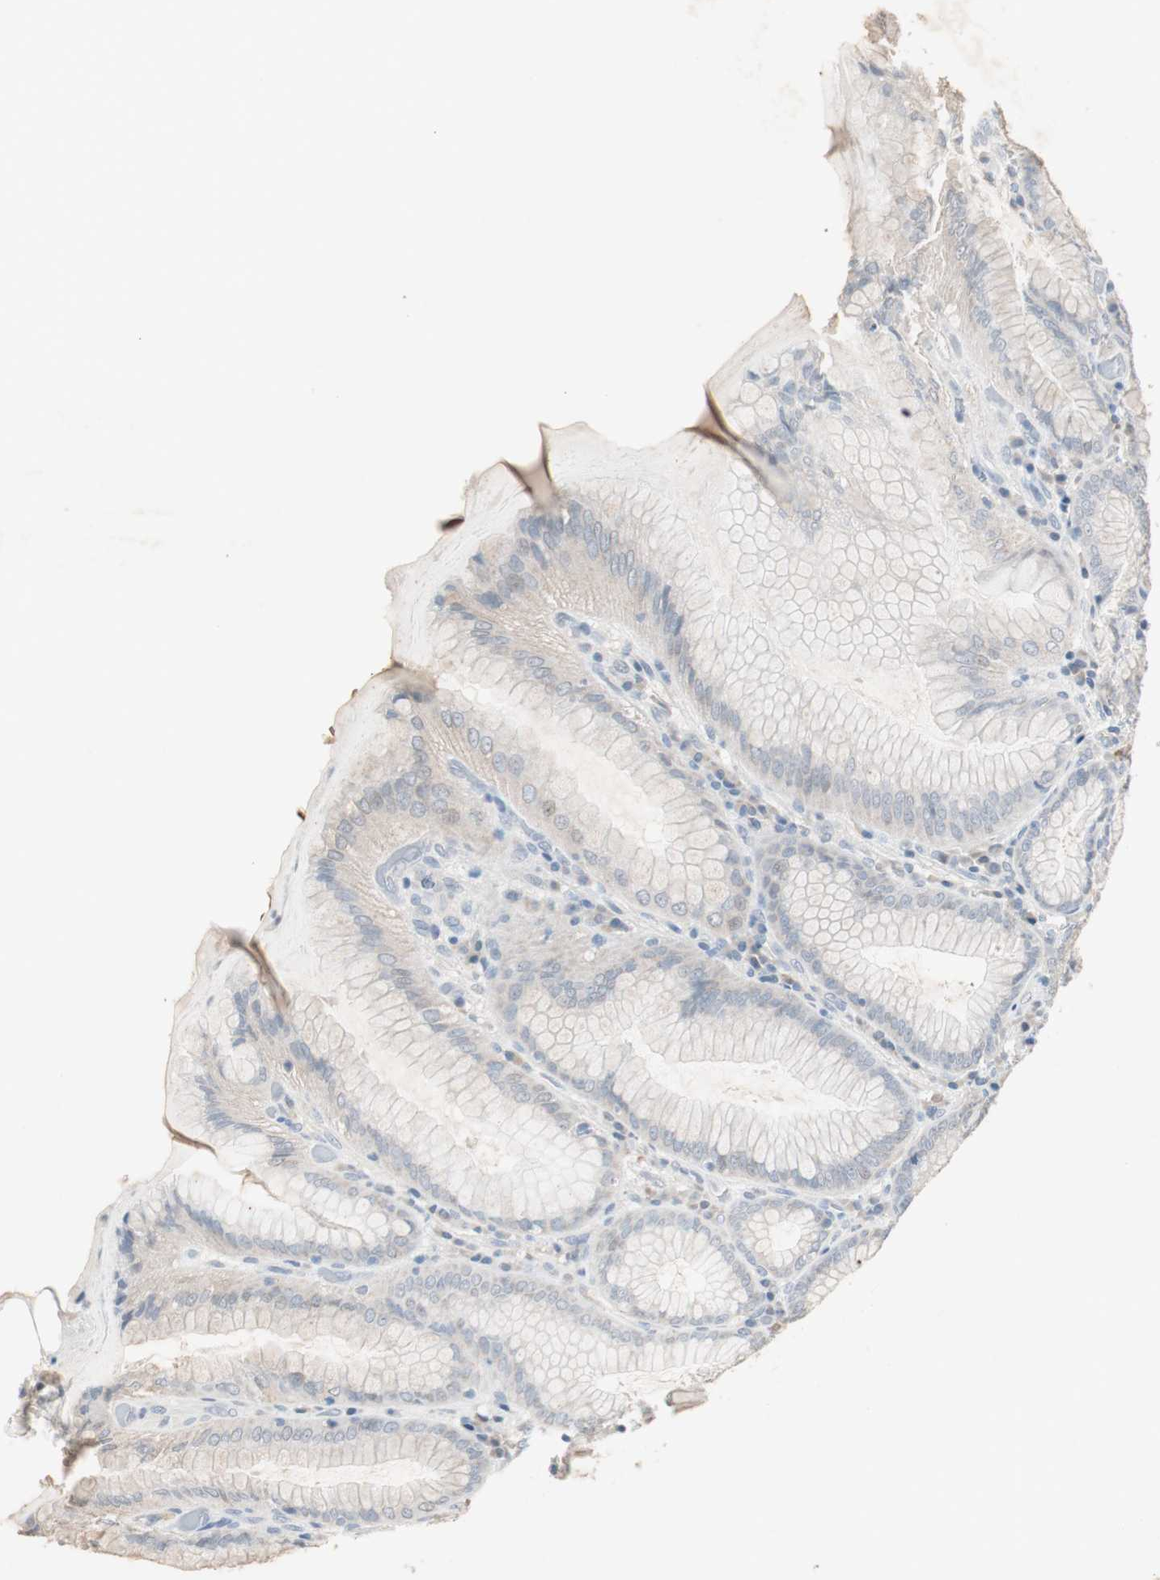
{"staining": {"intensity": "weak", "quantity": ">75%", "location": "cytoplasmic/membranous"}, "tissue": "stomach", "cell_type": "Glandular cells", "image_type": "normal", "snomed": [{"axis": "morphology", "description": "Normal tissue, NOS"}, {"axis": "topography", "description": "Stomach, lower"}], "caption": "Weak cytoplasmic/membranous protein expression is appreciated in about >75% of glandular cells in stomach. Using DAB (3,3'-diaminobenzidine) (brown) and hematoxylin (blue) stains, captured at high magnification using brightfield microscopy.", "gene": "KHK", "patient": {"sex": "female", "age": 76}}